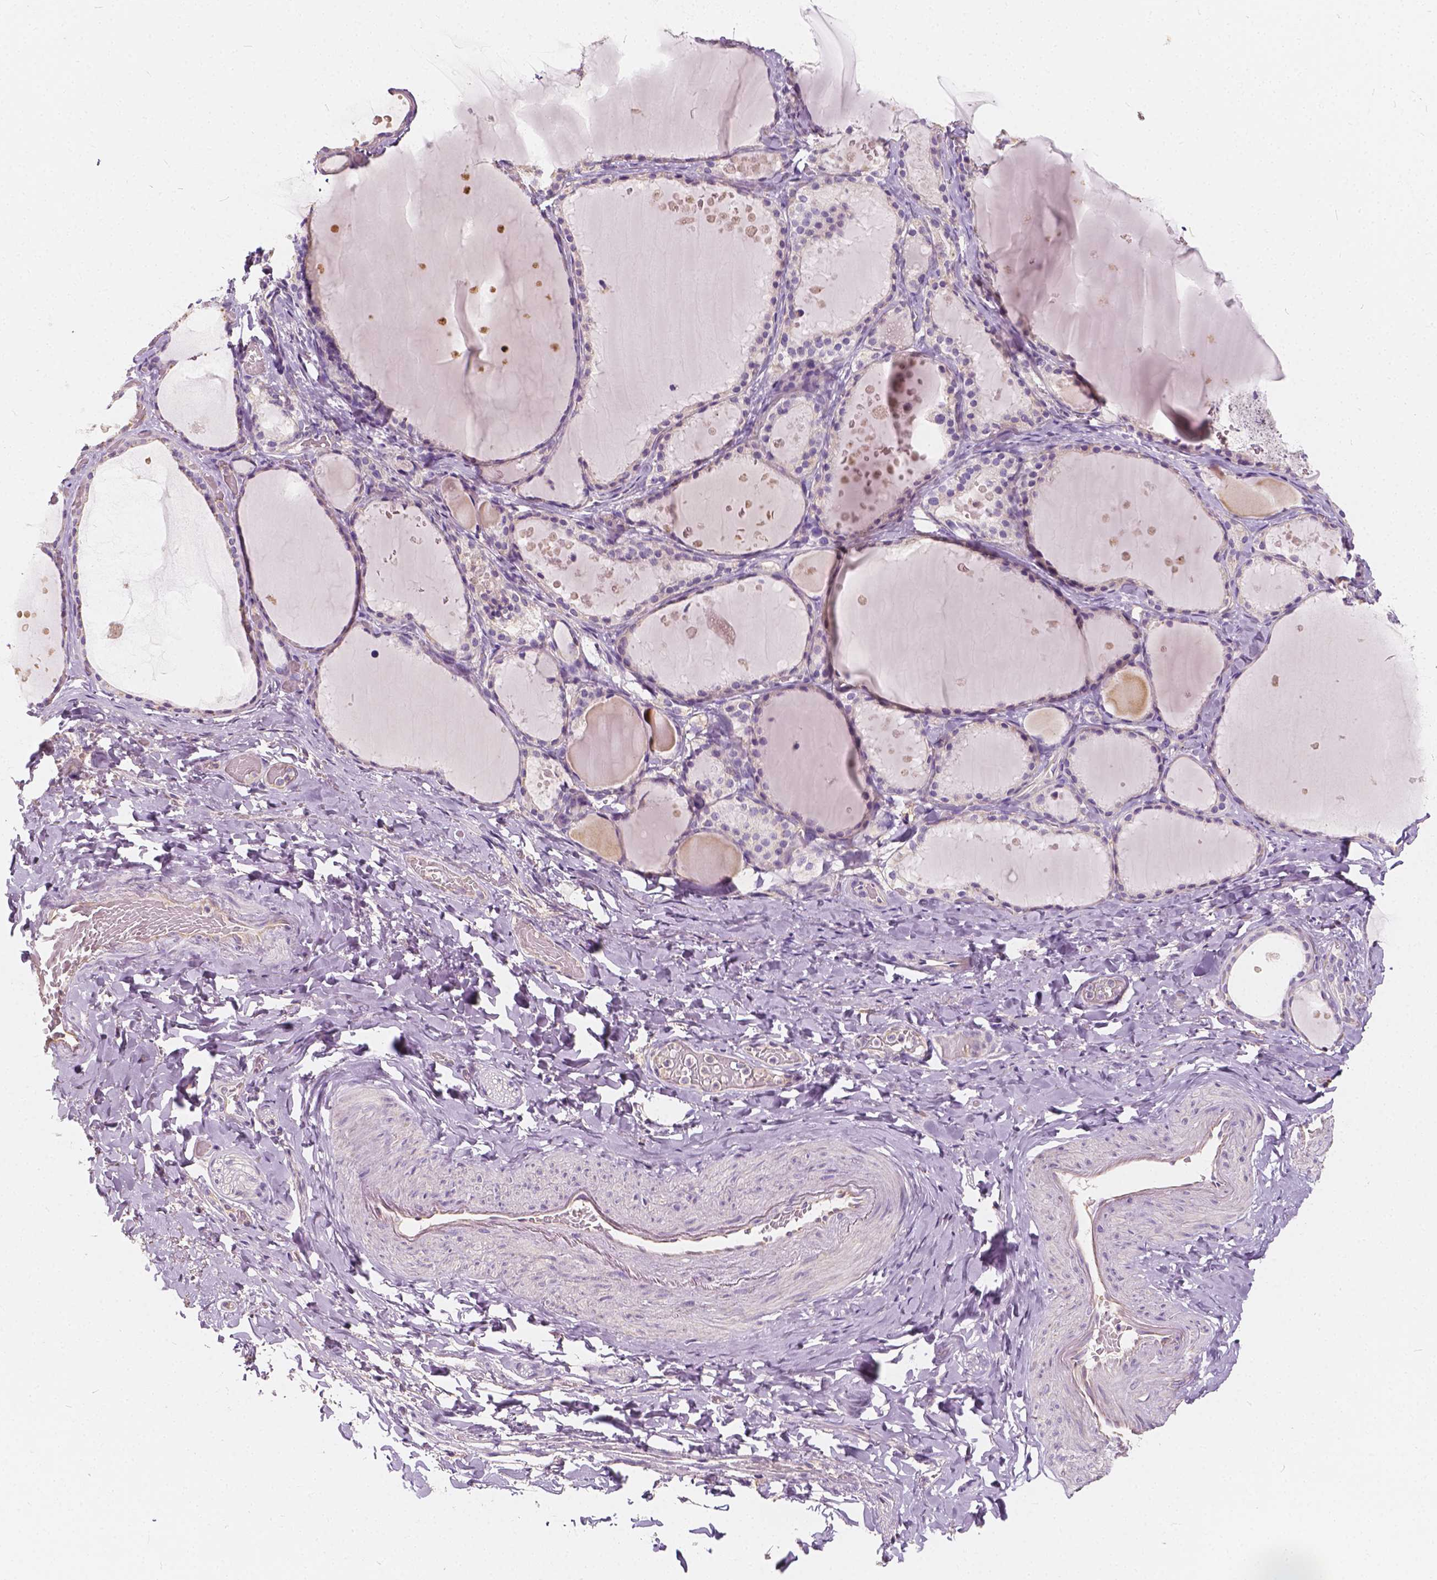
{"staining": {"intensity": "negative", "quantity": "none", "location": "none"}, "tissue": "thyroid gland", "cell_type": "Glandular cells", "image_type": "normal", "snomed": [{"axis": "morphology", "description": "Normal tissue, NOS"}, {"axis": "topography", "description": "Thyroid gland"}], "caption": "The micrograph demonstrates no staining of glandular cells in unremarkable thyroid gland. (DAB IHC, high magnification).", "gene": "KIAA0513", "patient": {"sex": "female", "age": 56}}